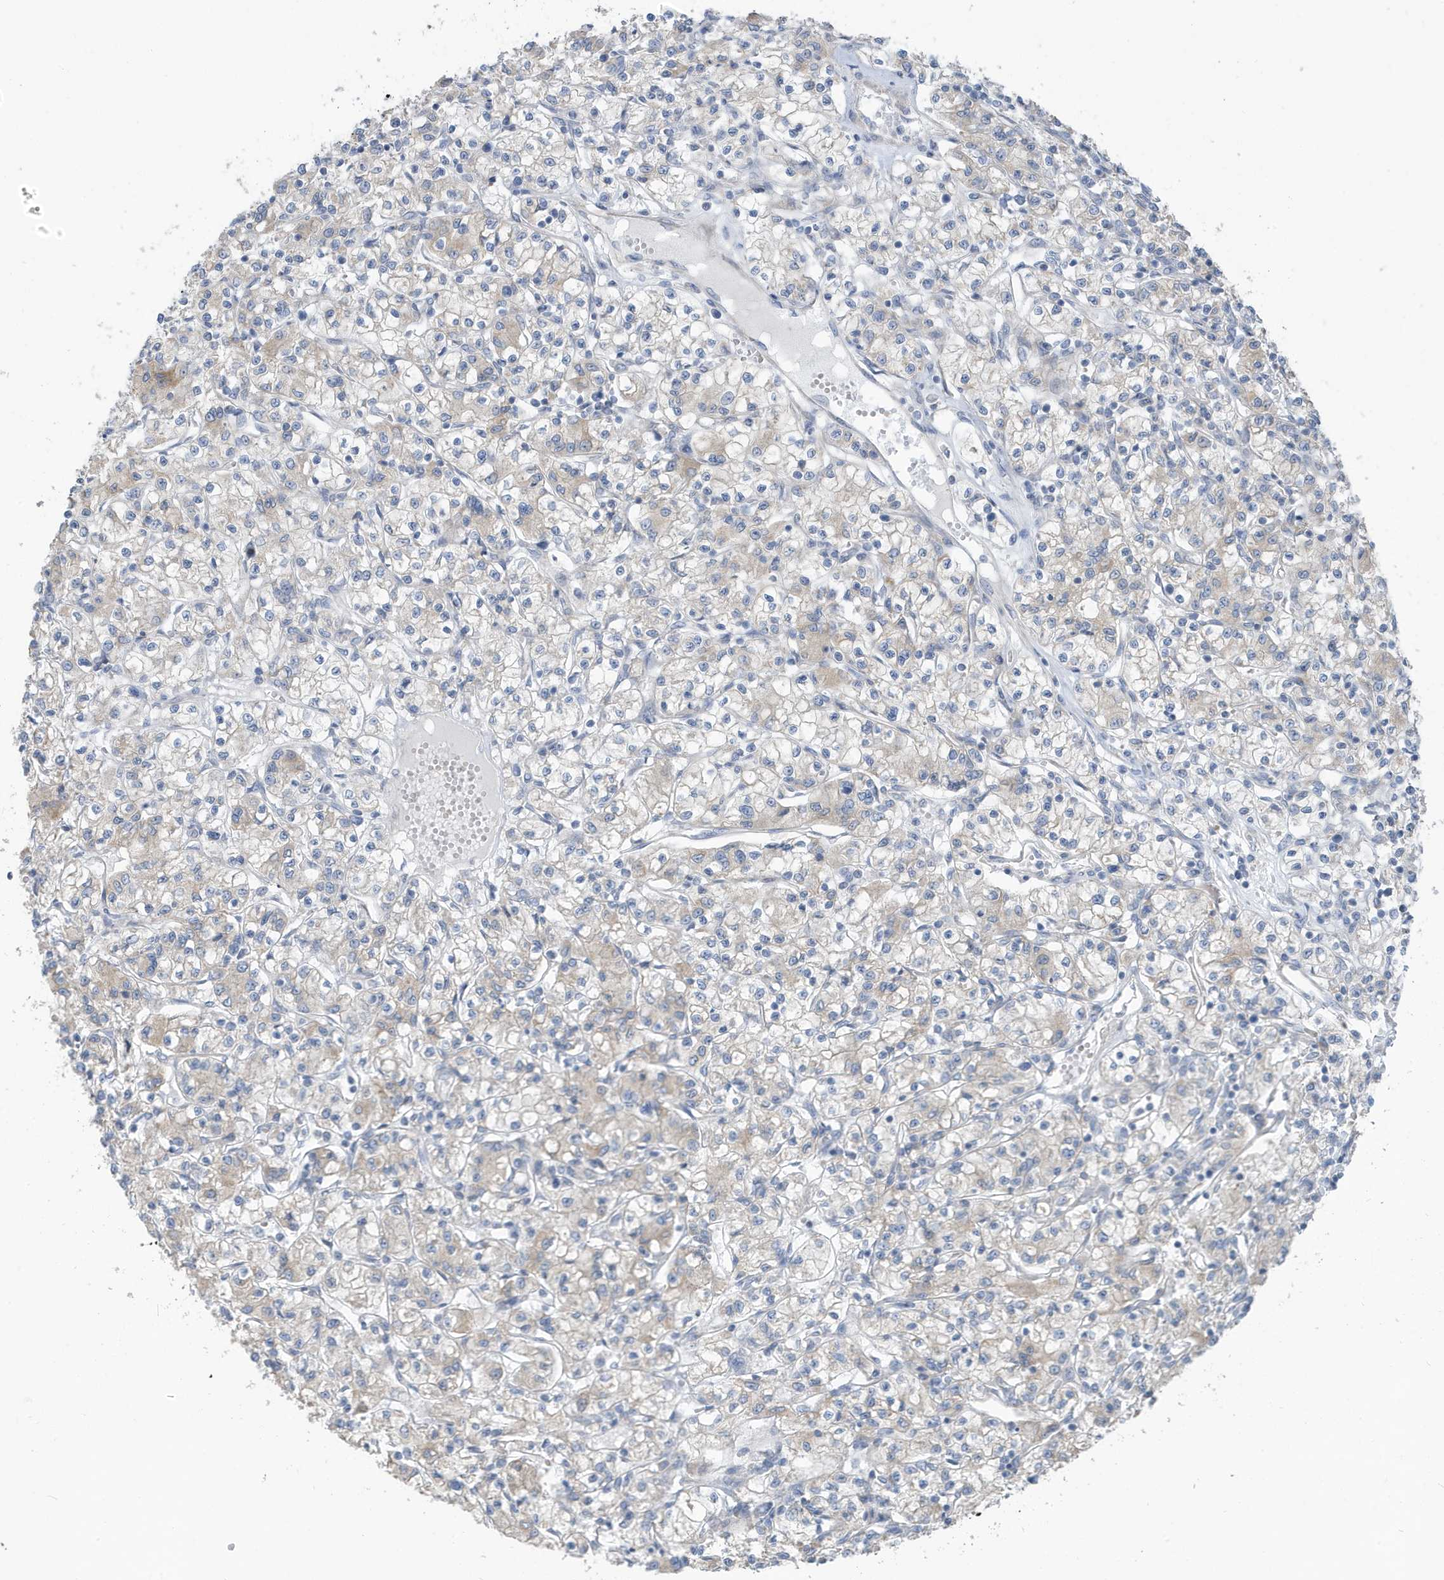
{"staining": {"intensity": "weak", "quantity": "<25%", "location": "cytoplasmic/membranous"}, "tissue": "renal cancer", "cell_type": "Tumor cells", "image_type": "cancer", "snomed": [{"axis": "morphology", "description": "Adenocarcinoma, NOS"}, {"axis": "topography", "description": "Kidney"}], "caption": "Tumor cells are negative for brown protein staining in renal cancer (adenocarcinoma).", "gene": "ATP13A5", "patient": {"sex": "female", "age": 59}}